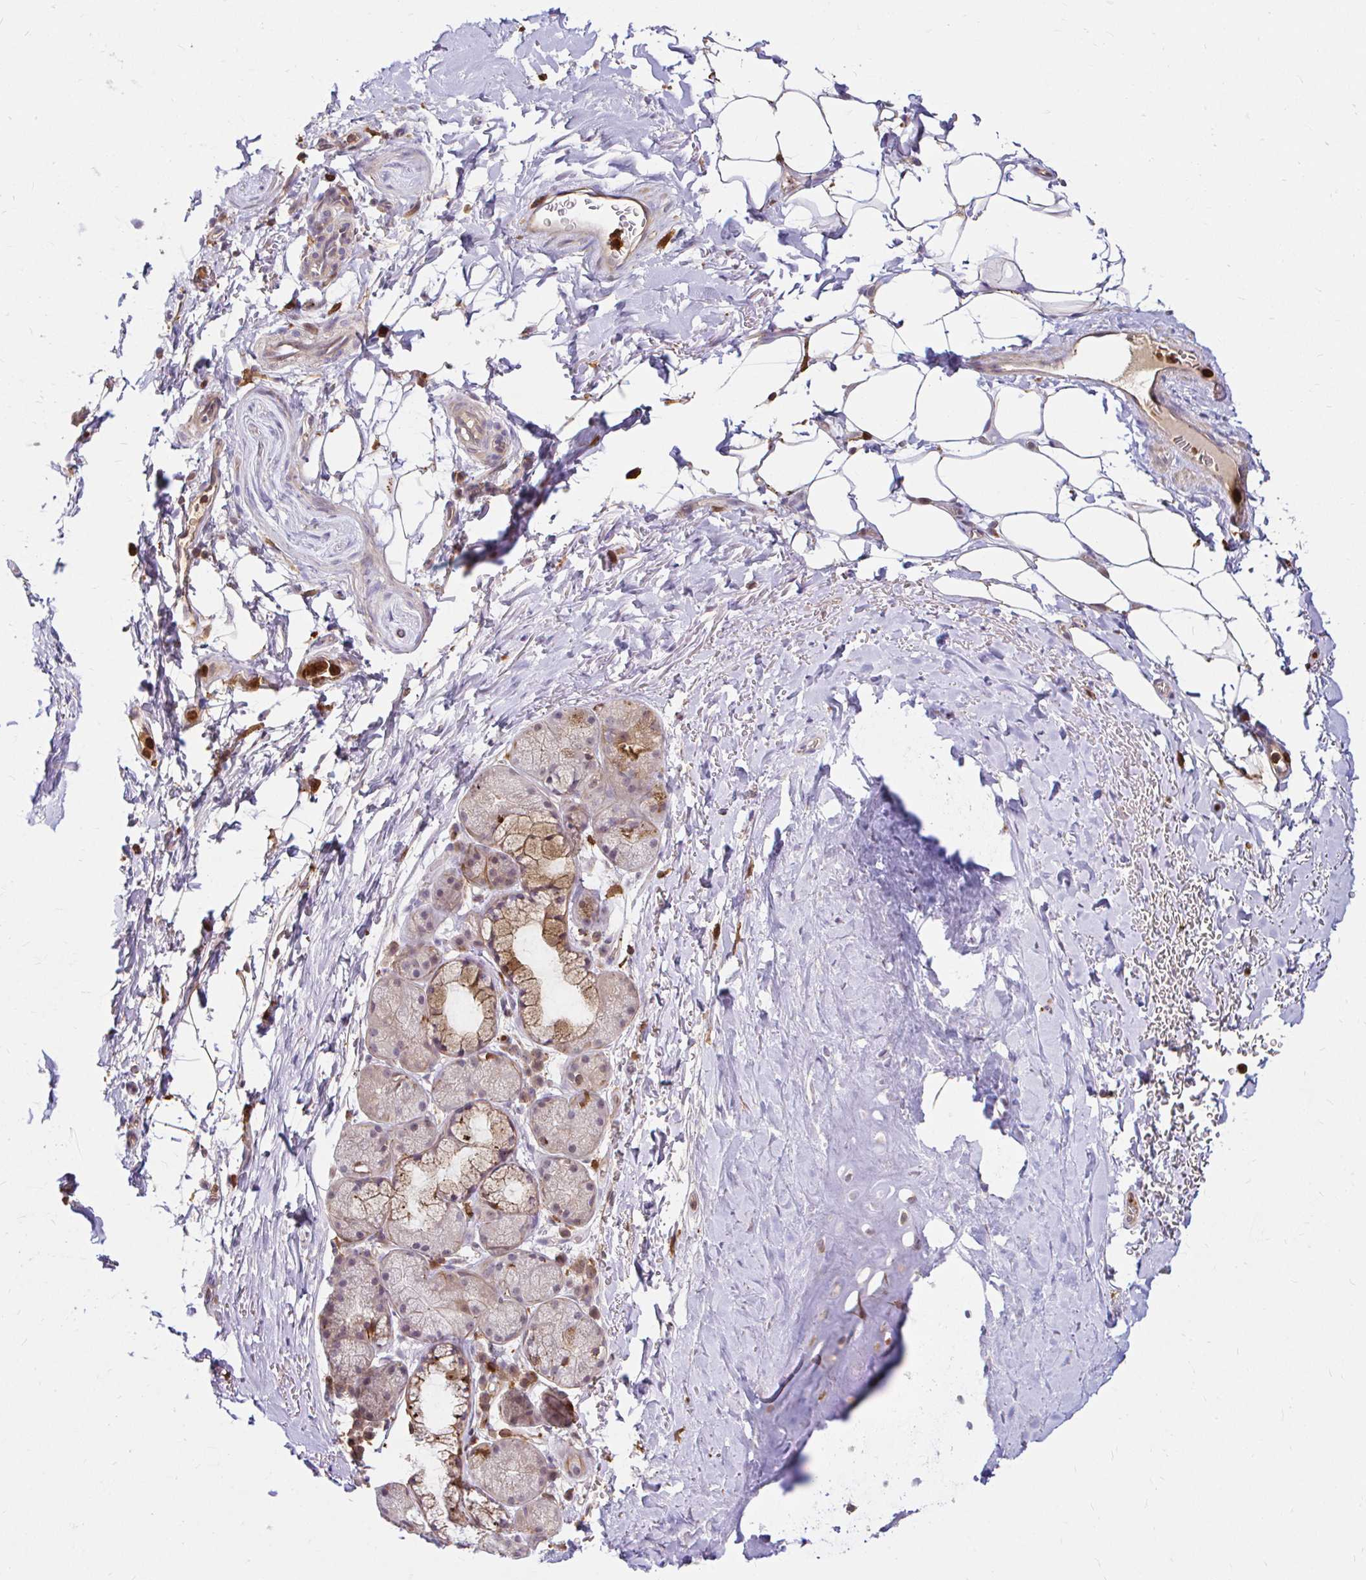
{"staining": {"intensity": "moderate", "quantity": "25%-75%", "location": "cytoplasmic/membranous"}, "tissue": "adipose tissue", "cell_type": "Adipocytes", "image_type": "normal", "snomed": [{"axis": "morphology", "description": "Normal tissue, NOS"}, {"axis": "topography", "description": "Lymph node"}, {"axis": "topography", "description": "Cartilage tissue"}, {"axis": "topography", "description": "Bronchus"}], "caption": "Moderate cytoplasmic/membranous protein staining is seen in approximately 25%-75% of adipocytes in adipose tissue. The staining was performed using DAB to visualize the protein expression in brown, while the nuclei were stained in blue with hematoxylin (Magnification: 20x).", "gene": "PYCARD", "patient": {"sex": "female", "age": 70}}